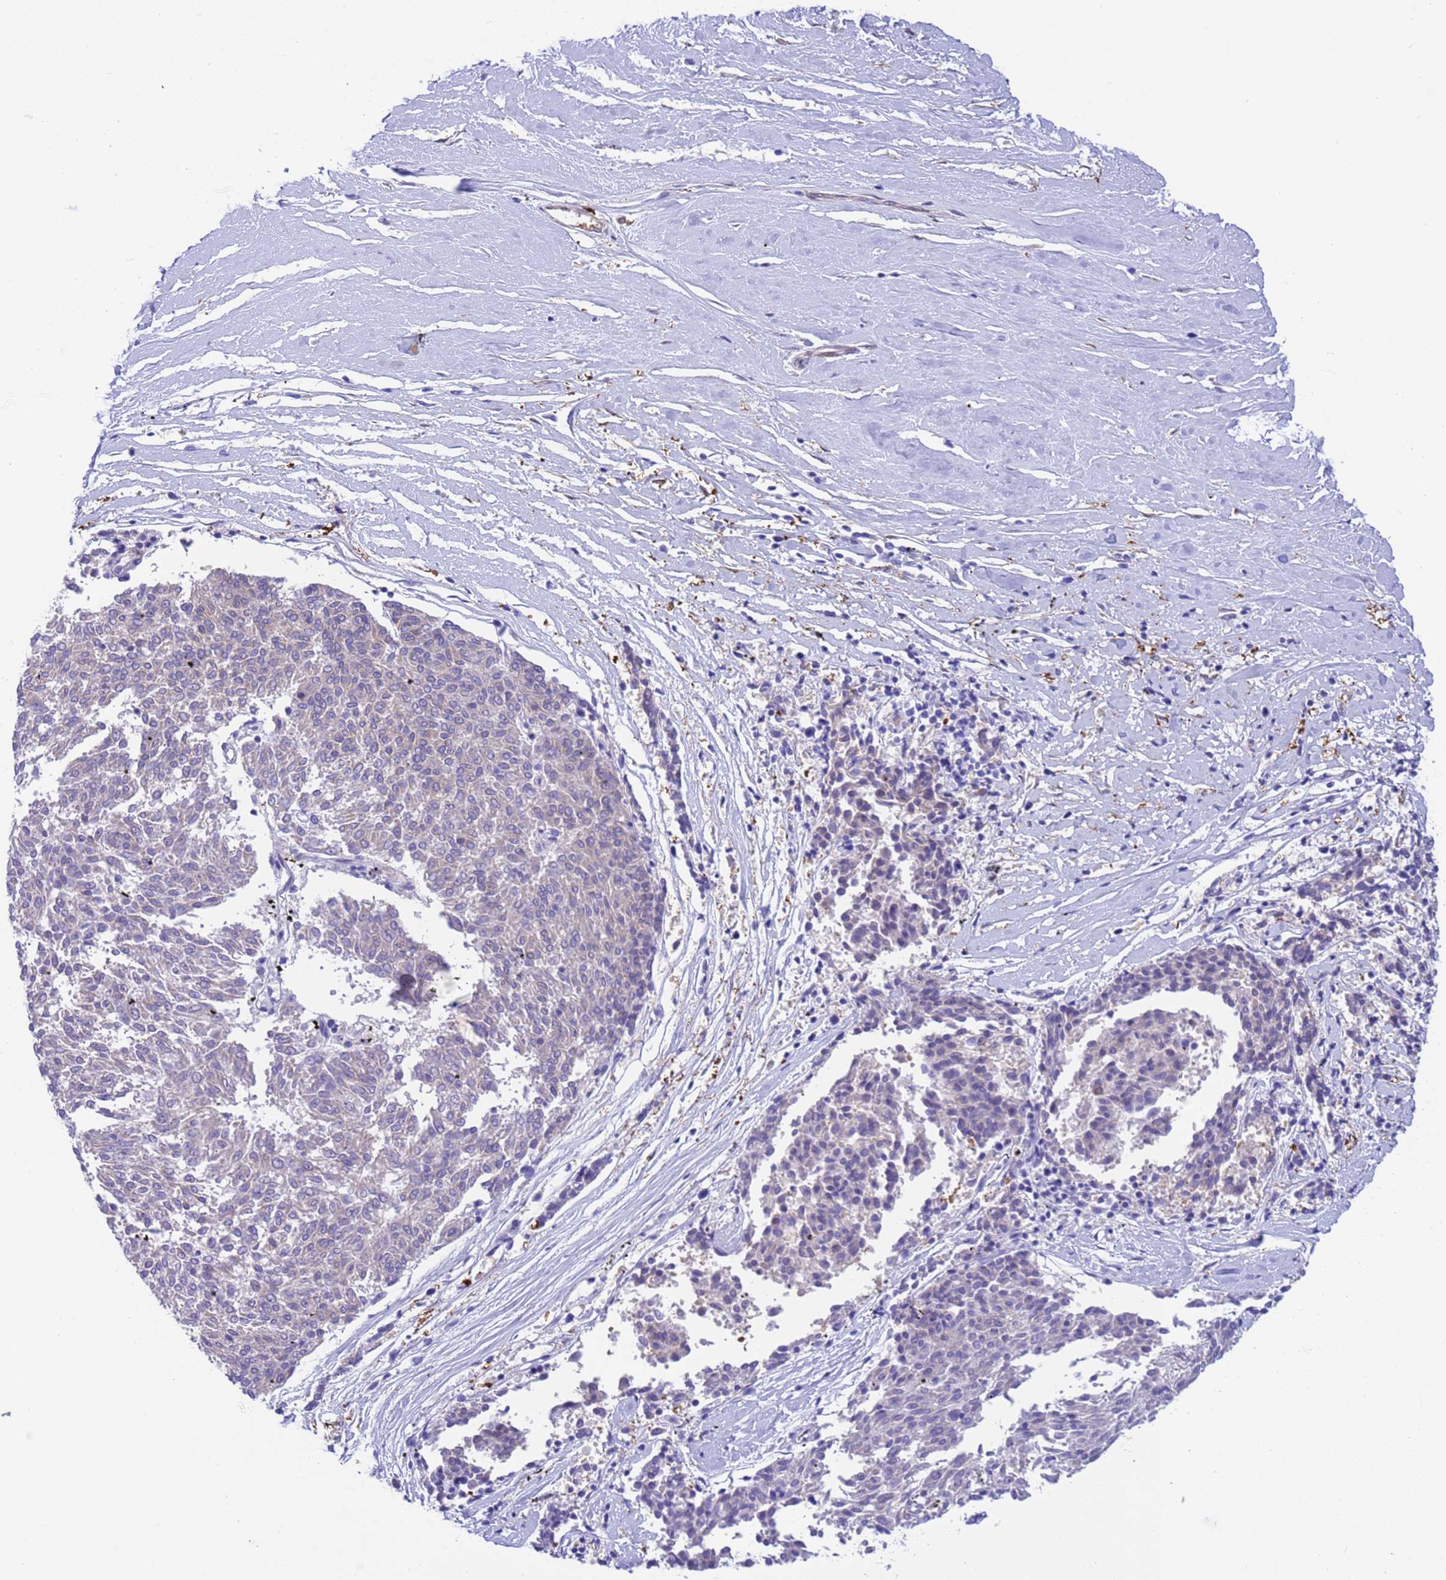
{"staining": {"intensity": "negative", "quantity": "none", "location": "none"}, "tissue": "melanoma", "cell_type": "Tumor cells", "image_type": "cancer", "snomed": [{"axis": "morphology", "description": "Malignant melanoma, NOS"}, {"axis": "topography", "description": "Skin"}], "caption": "IHC micrograph of malignant melanoma stained for a protein (brown), which displays no staining in tumor cells.", "gene": "C6orf47", "patient": {"sex": "female", "age": 72}}